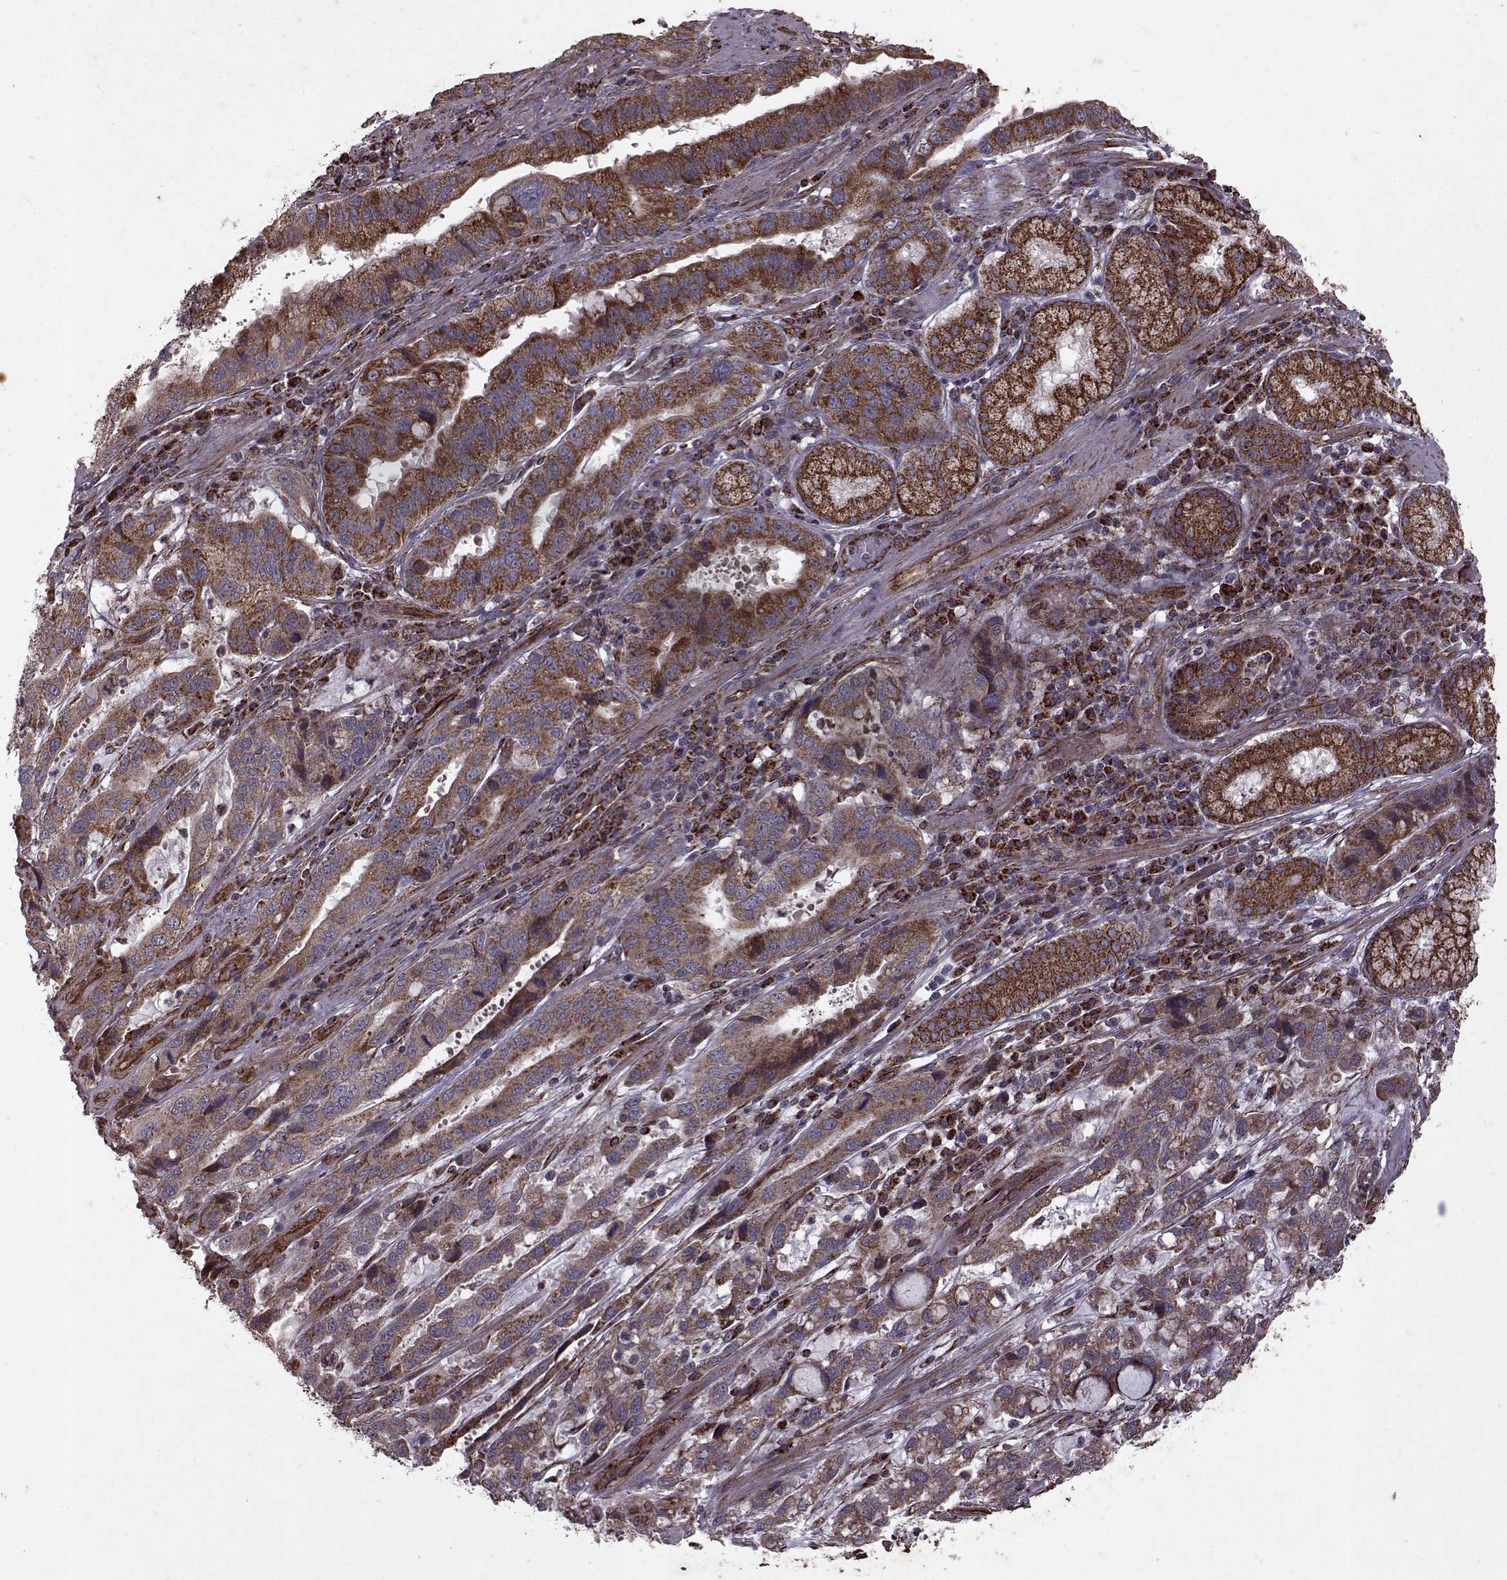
{"staining": {"intensity": "strong", "quantity": "25%-75%", "location": "cytoplasmic/membranous"}, "tissue": "stomach cancer", "cell_type": "Tumor cells", "image_type": "cancer", "snomed": [{"axis": "morphology", "description": "Adenocarcinoma, NOS"}, {"axis": "topography", "description": "Stomach, lower"}], "caption": "Human stomach cancer stained with a protein marker demonstrates strong staining in tumor cells.", "gene": "FXN", "patient": {"sex": "female", "age": 76}}